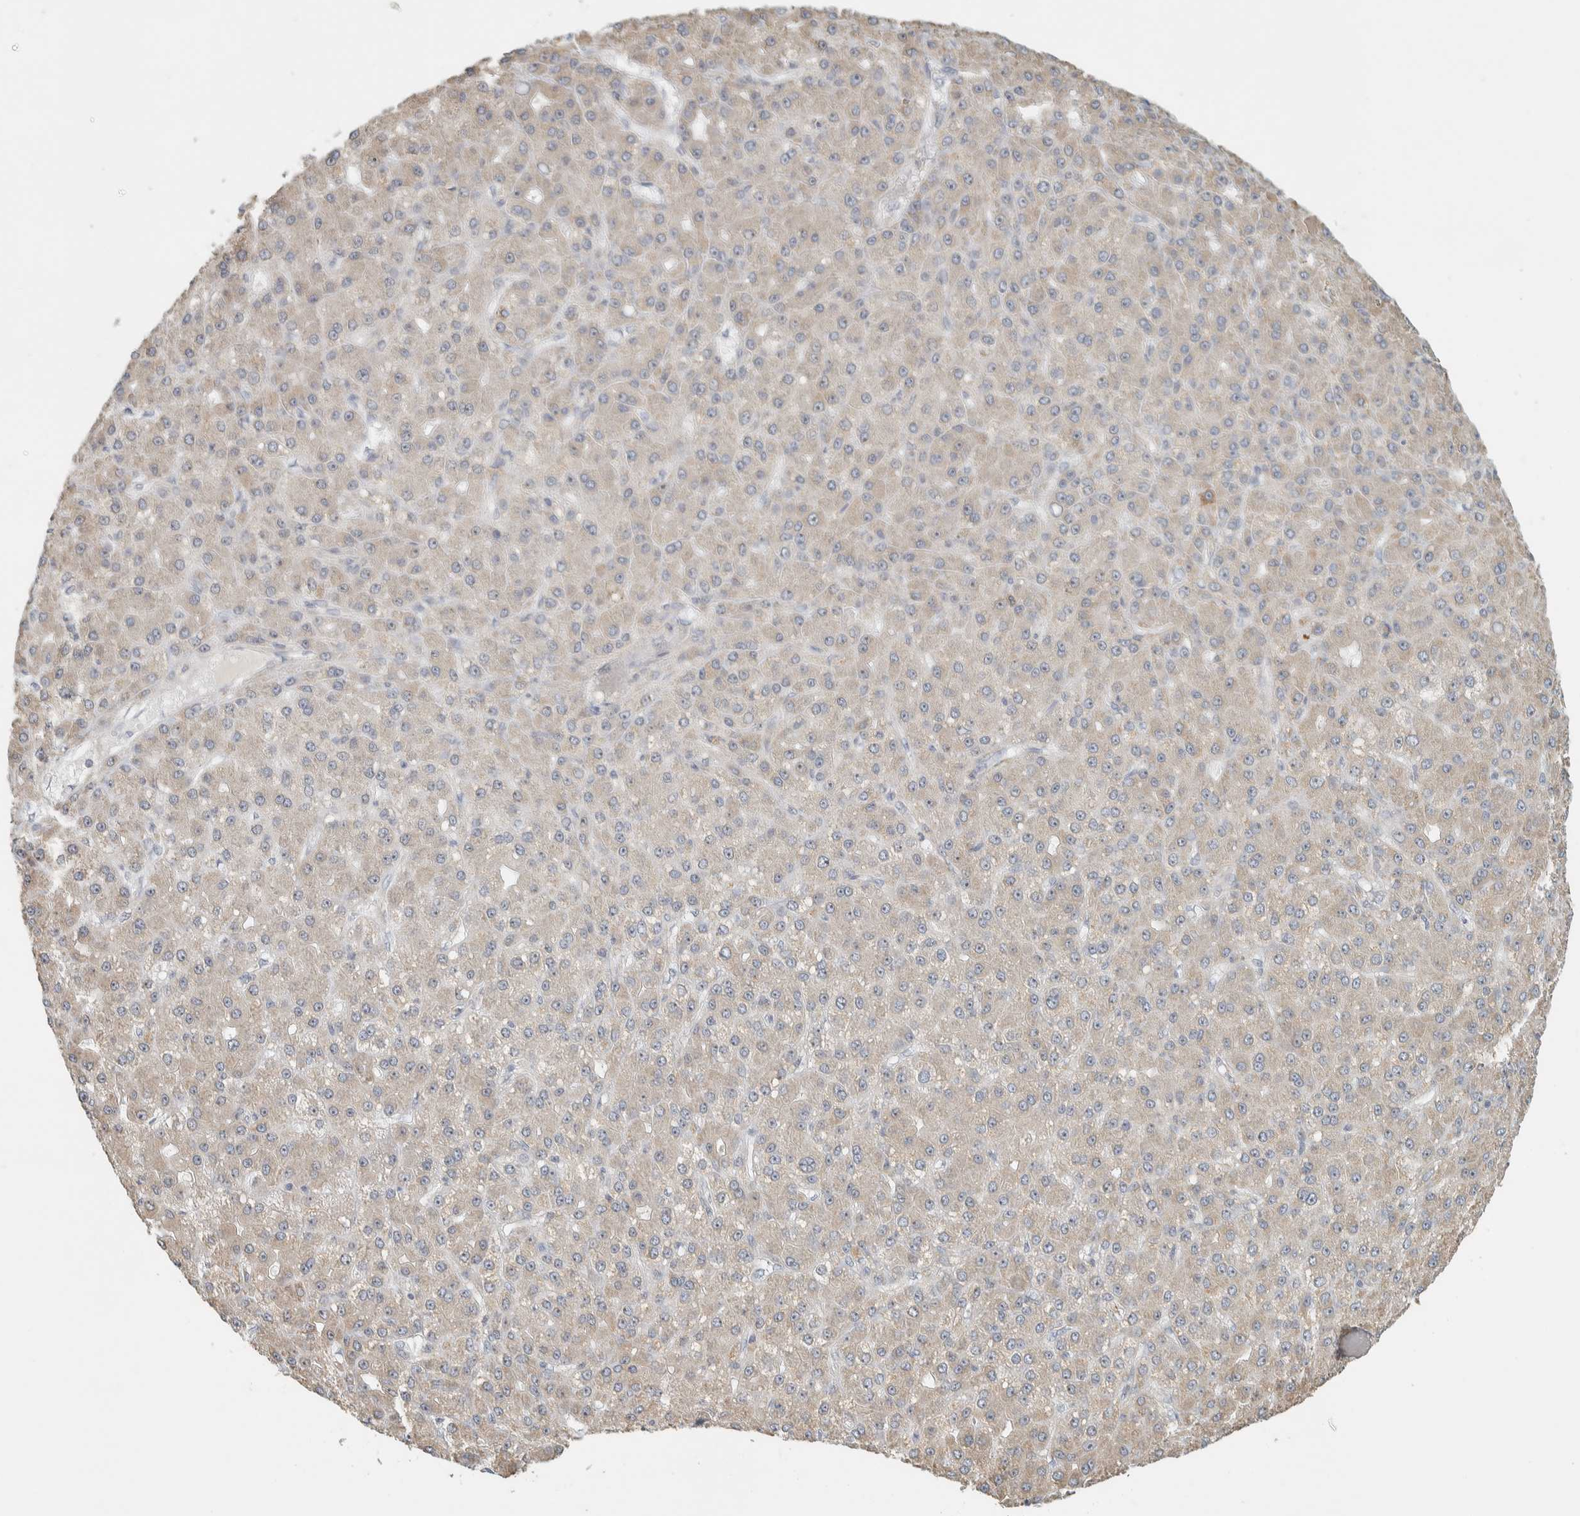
{"staining": {"intensity": "weak", "quantity": "25%-75%", "location": "cytoplasmic/membranous"}, "tissue": "liver cancer", "cell_type": "Tumor cells", "image_type": "cancer", "snomed": [{"axis": "morphology", "description": "Carcinoma, Hepatocellular, NOS"}, {"axis": "topography", "description": "Liver"}], "caption": "Liver cancer tissue displays weak cytoplasmic/membranous staining in about 25%-75% of tumor cells, visualized by immunohistochemistry.", "gene": "KLHL40", "patient": {"sex": "male", "age": 67}}